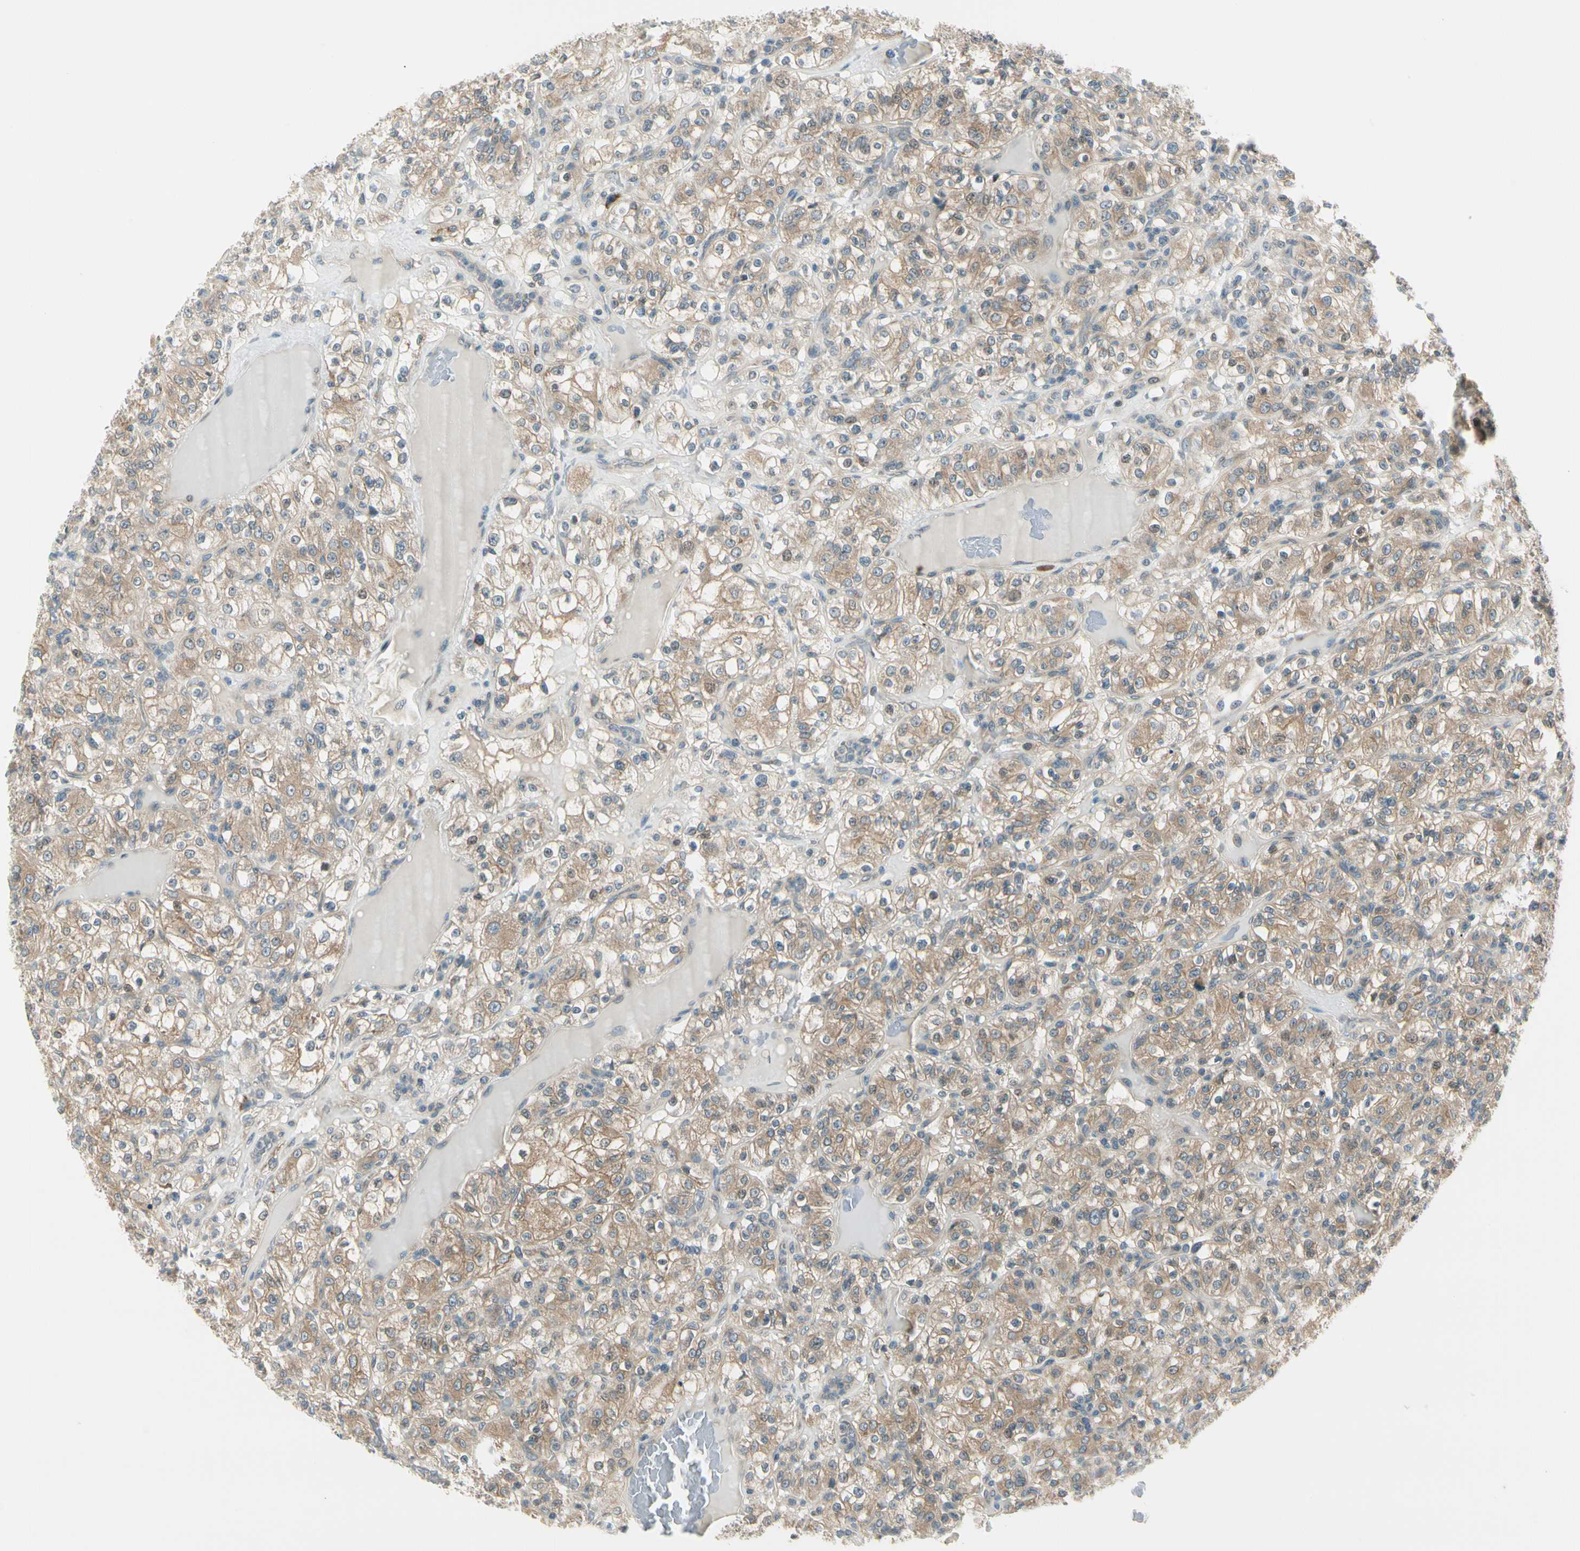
{"staining": {"intensity": "moderate", "quantity": ">75%", "location": "cytoplasmic/membranous"}, "tissue": "renal cancer", "cell_type": "Tumor cells", "image_type": "cancer", "snomed": [{"axis": "morphology", "description": "Normal tissue, NOS"}, {"axis": "morphology", "description": "Adenocarcinoma, NOS"}, {"axis": "topography", "description": "Kidney"}], "caption": "Immunohistochemical staining of adenocarcinoma (renal) reveals medium levels of moderate cytoplasmic/membranous protein positivity in approximately >75% of tumor cells.", "gene": "BNIP1", "patient": {"sex": "female", "age": 72}}